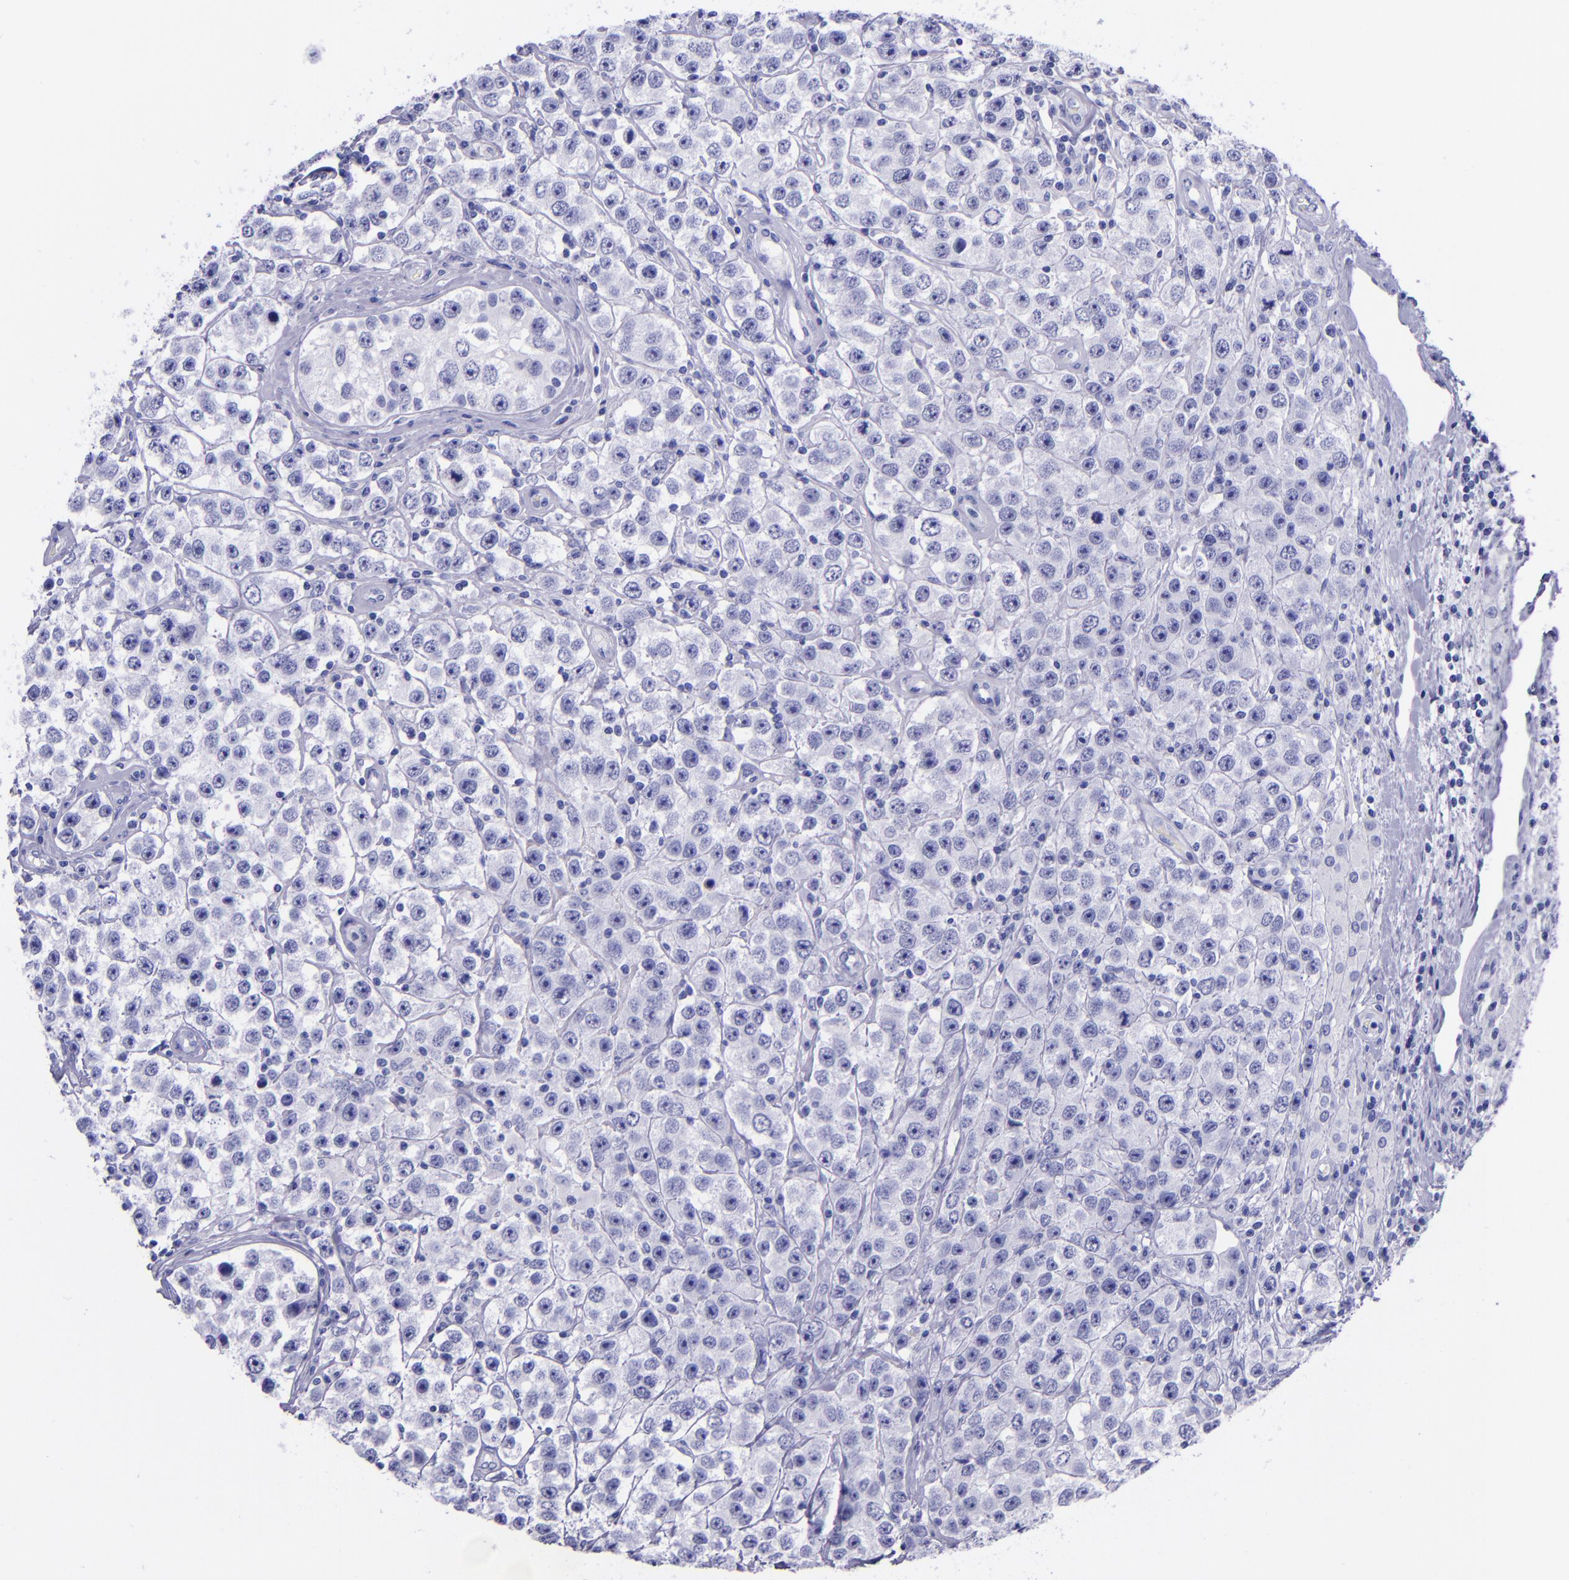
{"staining": {"intensity": "negative", "quantity": "none", "location": "none"}, "tissue": "testis cancer", "cell_type": "Tumor cells", "image_type": "cancer", "snomed": [{"axis": "morphology", "description": "Seminoma, NOS"}, {"axis": "topography", "description": "Testis"}], "caption": "High magnification brightfield microscopy of seminoma (testis) stained with DAB (brown) and counterstained with hematoxylin (blue): tumor cells show no significant staining.", "gene": "SLPI", "patient": {"sex": "male", "age": 52}}